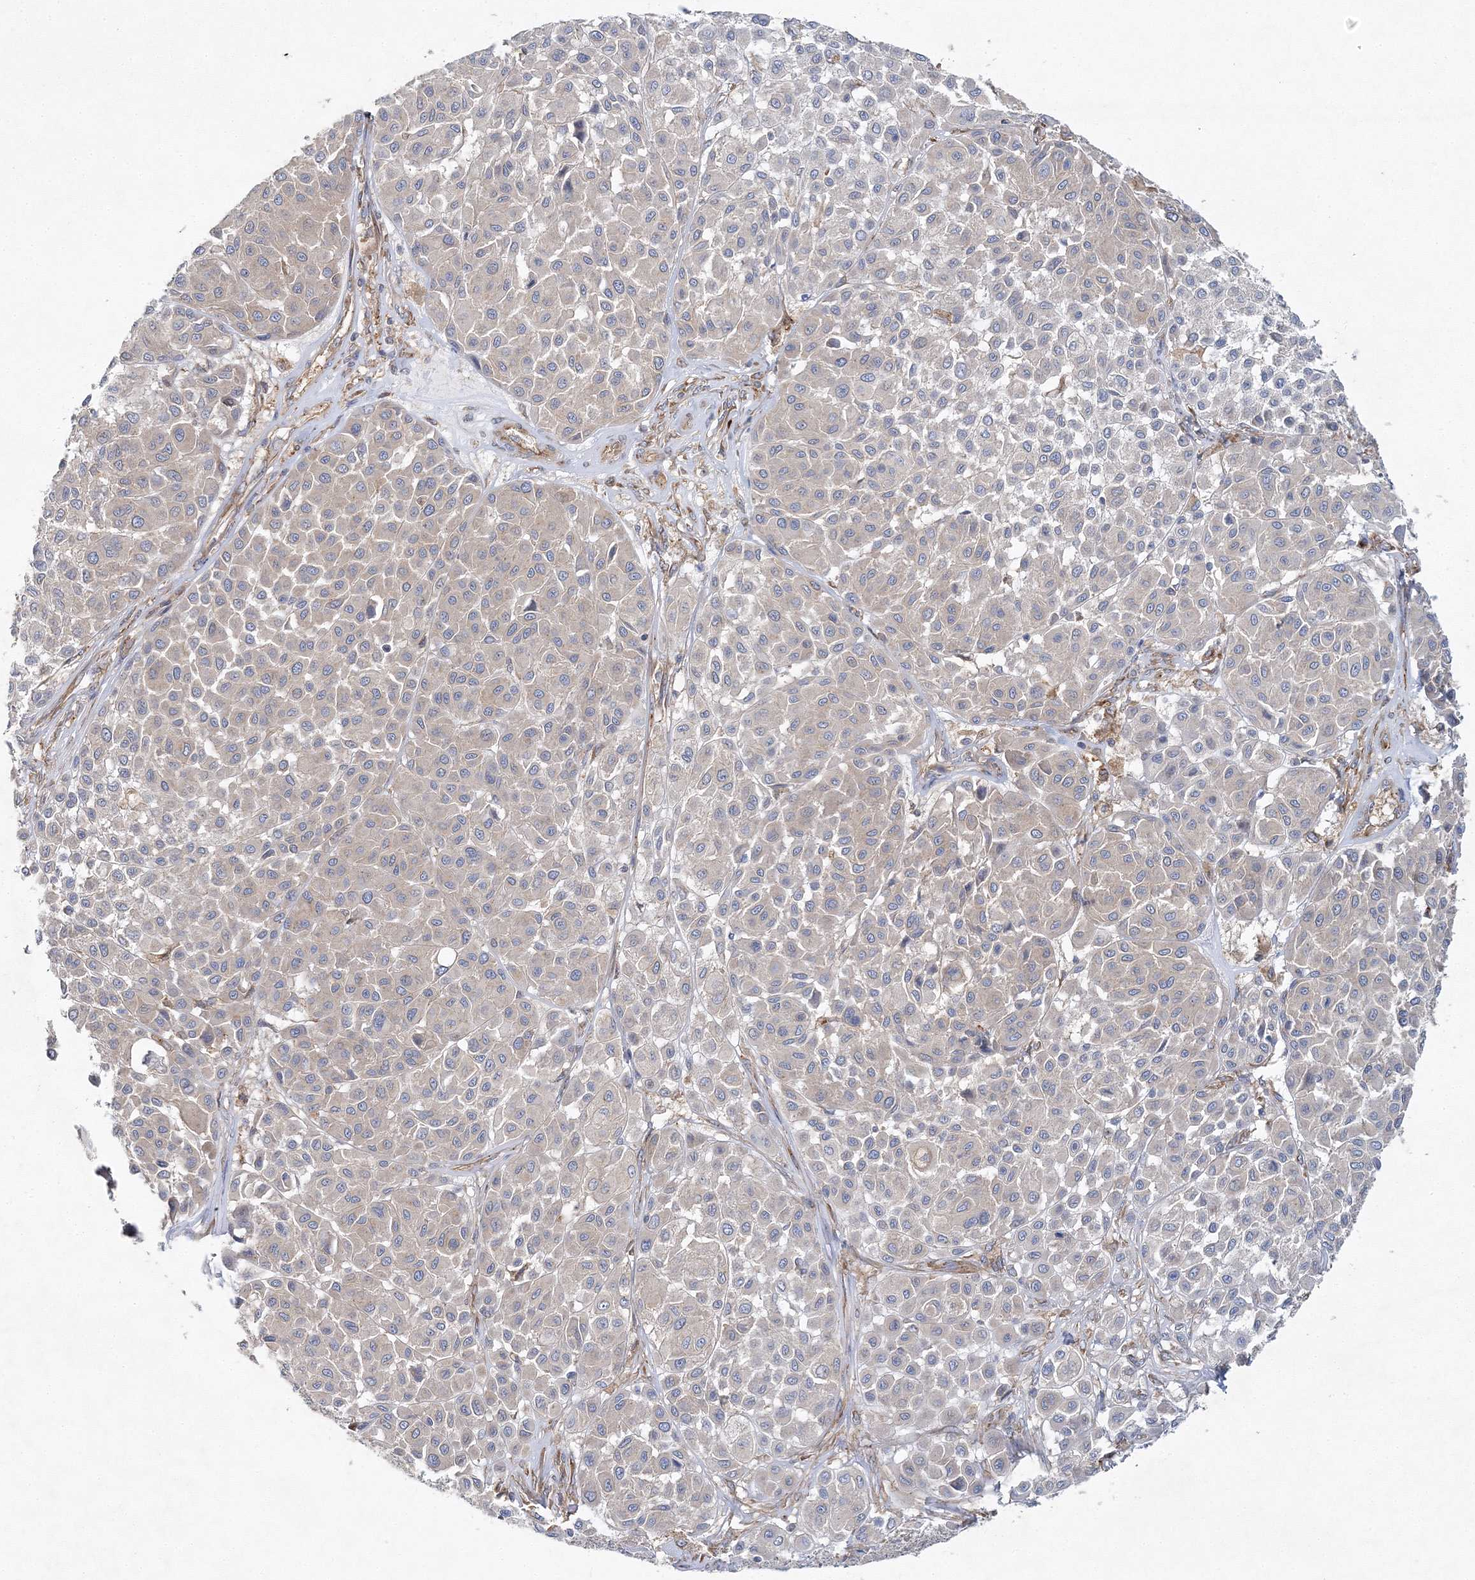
{"staining": {"intensity": "weak", "quantity": "<25%", "location": "cytoplasmic/membranous"}, "tissue": "melanoma", "cell_type": "Tumor cells", "image_type": "cancer", "snomed": [{"axis": "morphology", "description": "Malignant melanoma, Metastatic site"}, {"axis": "topography", "description": "Soft tissue"}], "caption": "A histopathology image of human malignant melanoma (metastatic site) is negative for staining in tumor cells.", "gene": "SEC23IP", "patient": {"sex": "male", "age": 41}}